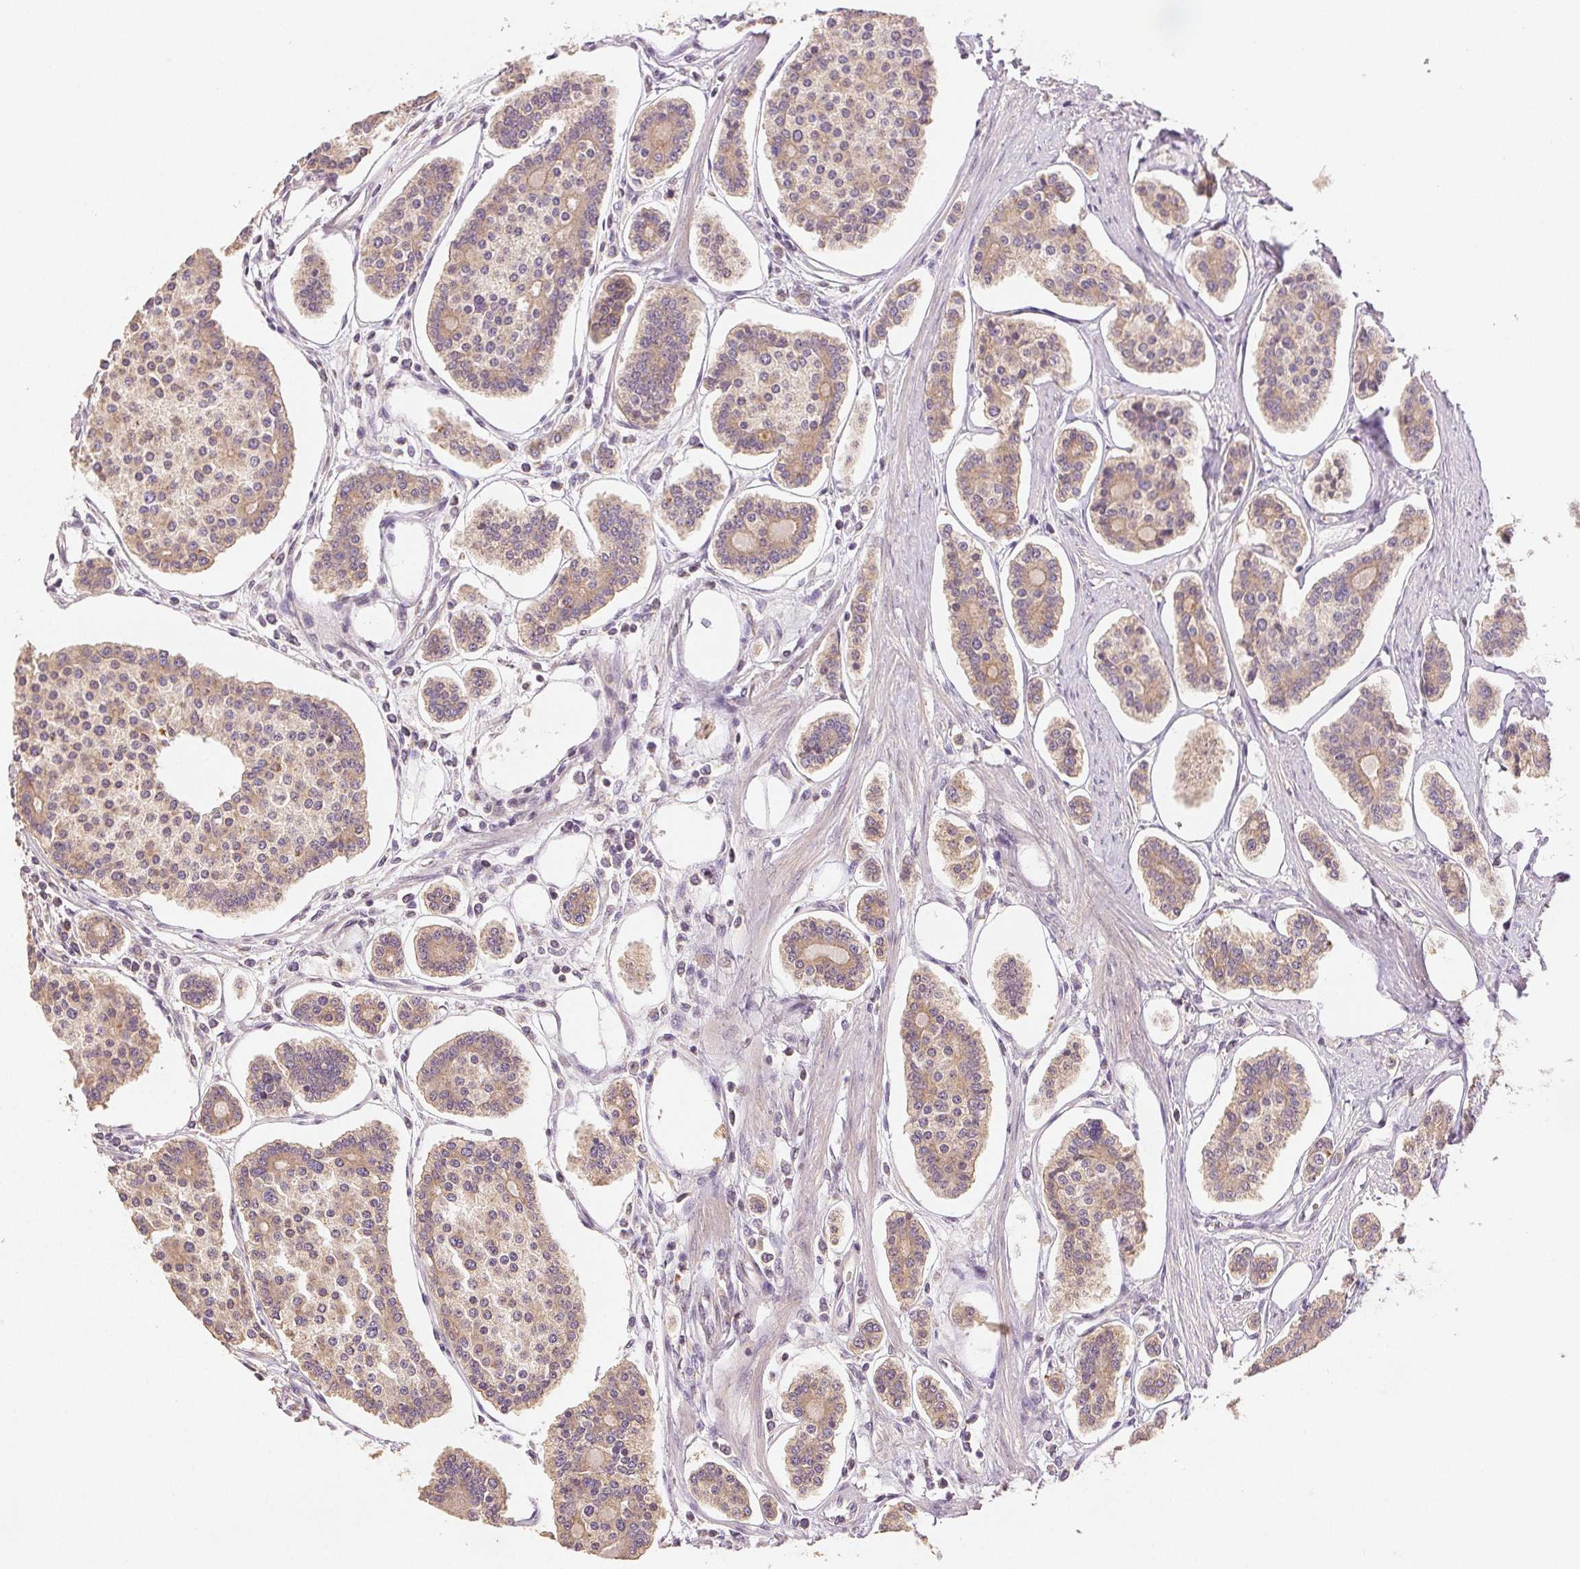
{"staining": {"intensity": "weak", "quantity": ">75%", "location": "cytoplasmic/membranous"}, "tissue": "carcinoid", "cell_type": "Tumor cells", "image_type": "cancer", "snomed": [{"axis": "morphology", "description": "Carcinoid, malignant, NOS"}, {"axis": "topography", "description": "Small intestine"}], "caption": "The image reveals immunohistochemical staining of carcinoid (malignant). There is weak cytoplasmic/membranous positivity is identified in about >75% of tumor cells.", "gene": "YIF1B", "patient": {"sex": "female", "age": 65}}